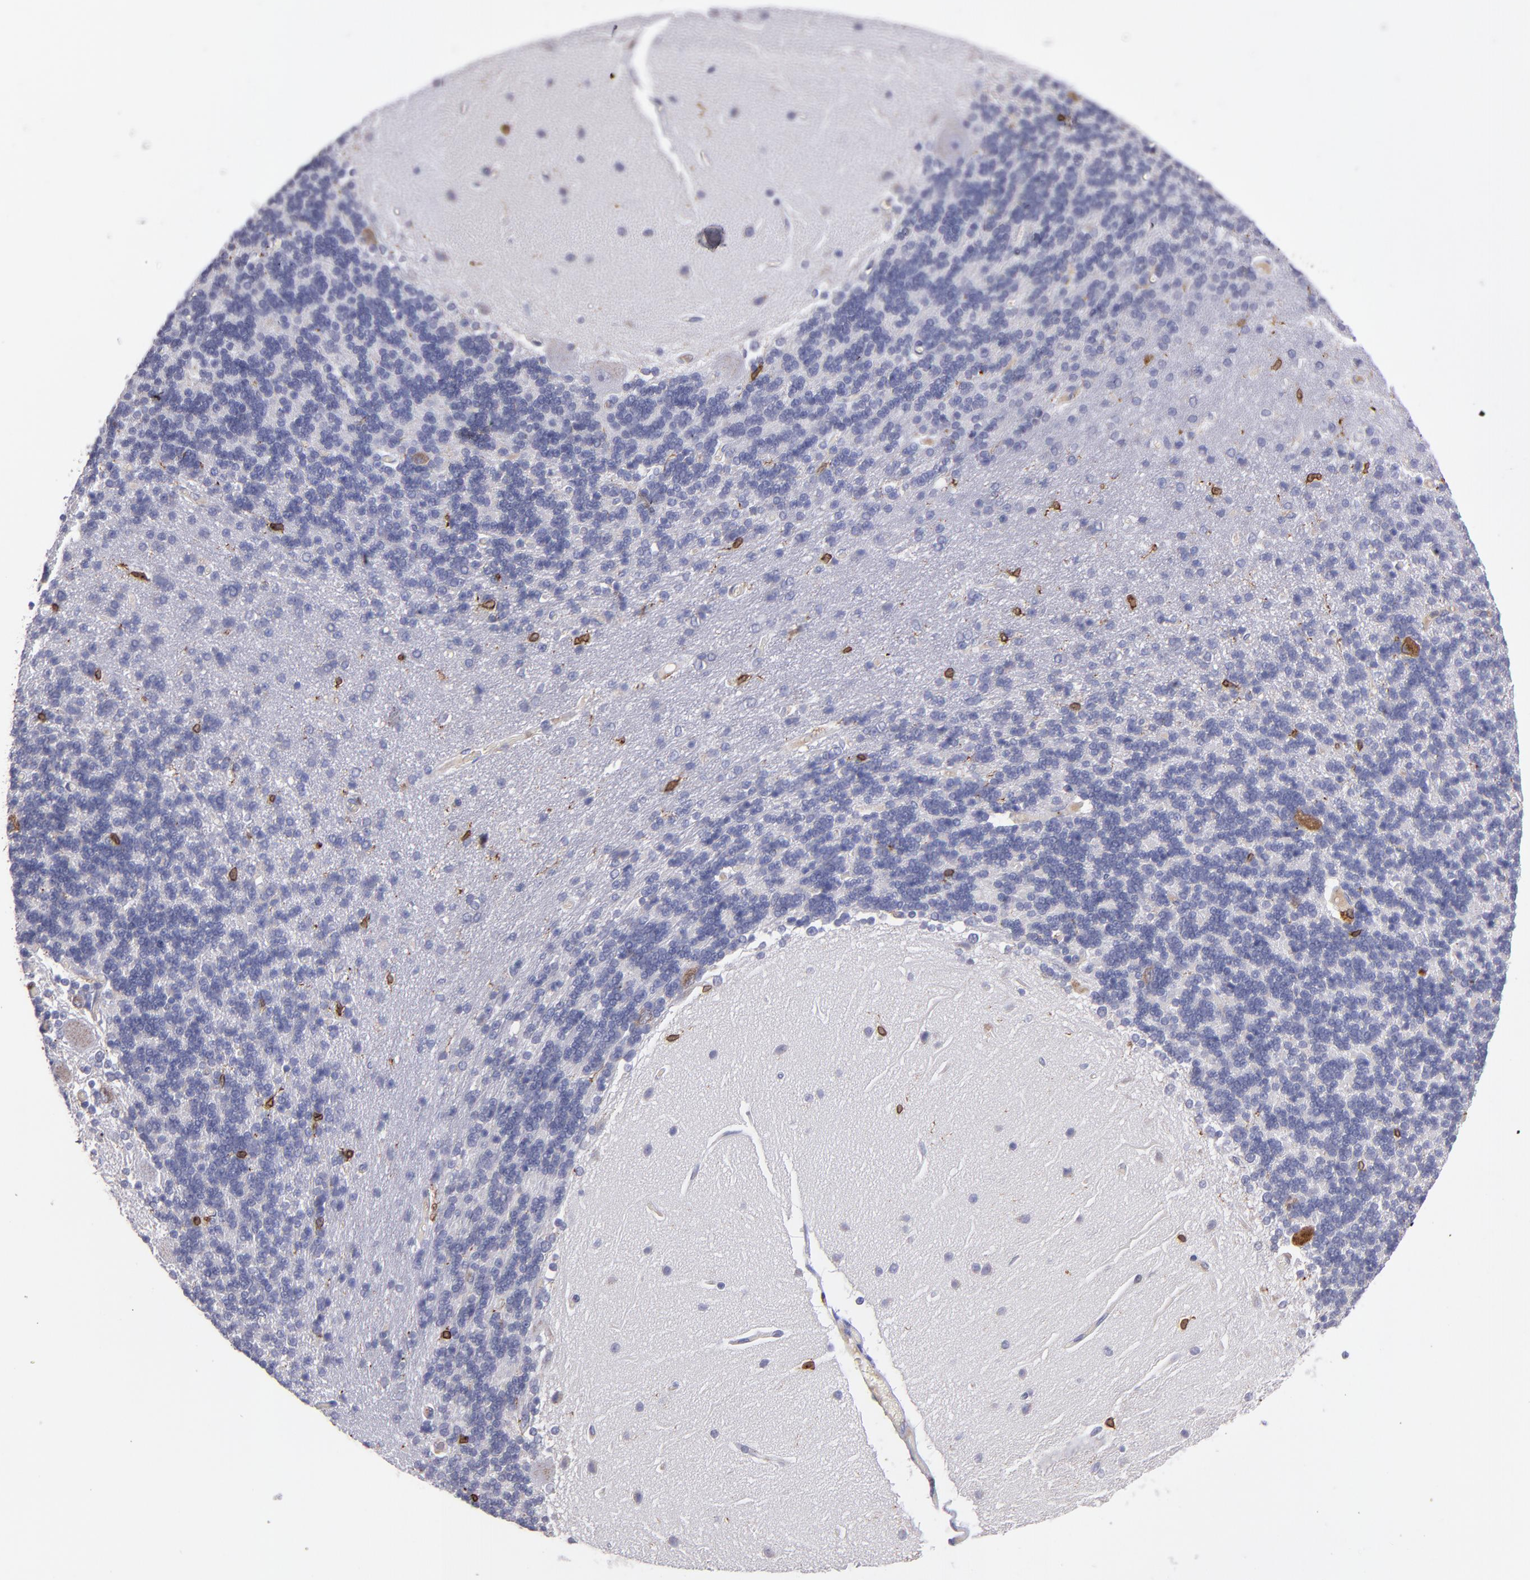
{"staining": {"intensity": "moderate", "quantity": "<25%", "location": "cytoplasmic/membranous,nuclear"}, "tissue": "cerebellum", "cell_type": "Cells in granular layer", "image_type": "normal", "snomed": [{"axis": "morphology", "description": "Normal tissue, NOS"}, {"axis": "topography", "description": "Cerebellum"}], "caption": "A brown stain shows moderate cytoplasmic/membranous,nuclear positivity of a protein in cells in granular layer of normal cerebellum. Ihc stains the protein of interest in brown and the nuclei are stained blue.", "gene": "PTGS1", "patient": {"sex": "female", "age": 54}}